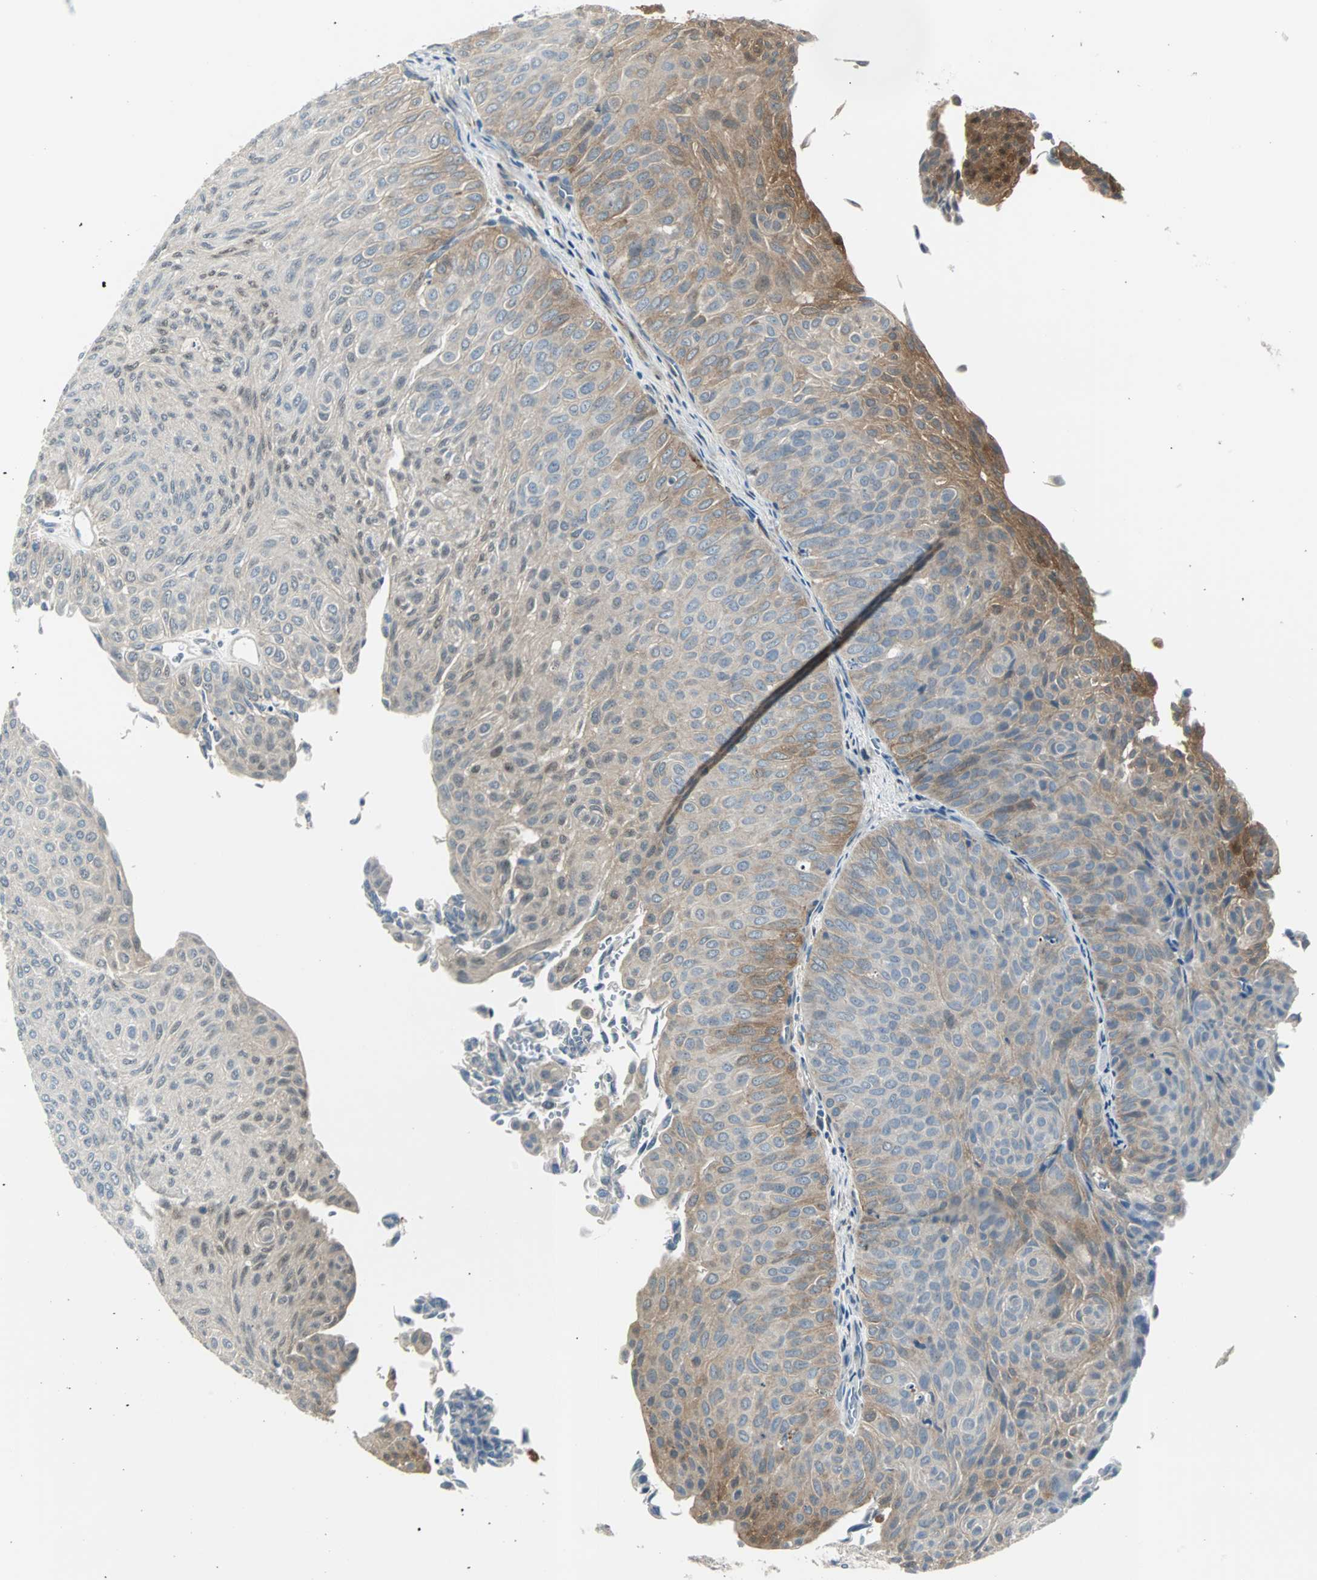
{"staining": {"intensity": "weak", "quantity": "25%-75%", "location": "cytoplasmic/membranous"}, "tissue": "urothelial cancer", "cell_type": "Tumor cells", "image_type": "cancer", "snomed": [{"axis": "morphology", "description": "Urothelial carcinoma, Low grade"}, {"axis": "topography", "description": "Urinary bladder"}], "caption": "Human urothelial cancer stained with a protein marker shows weak staining in tumor cells.", "gene": "FHL2", "patient": {"sex": "male", "age": 78}}